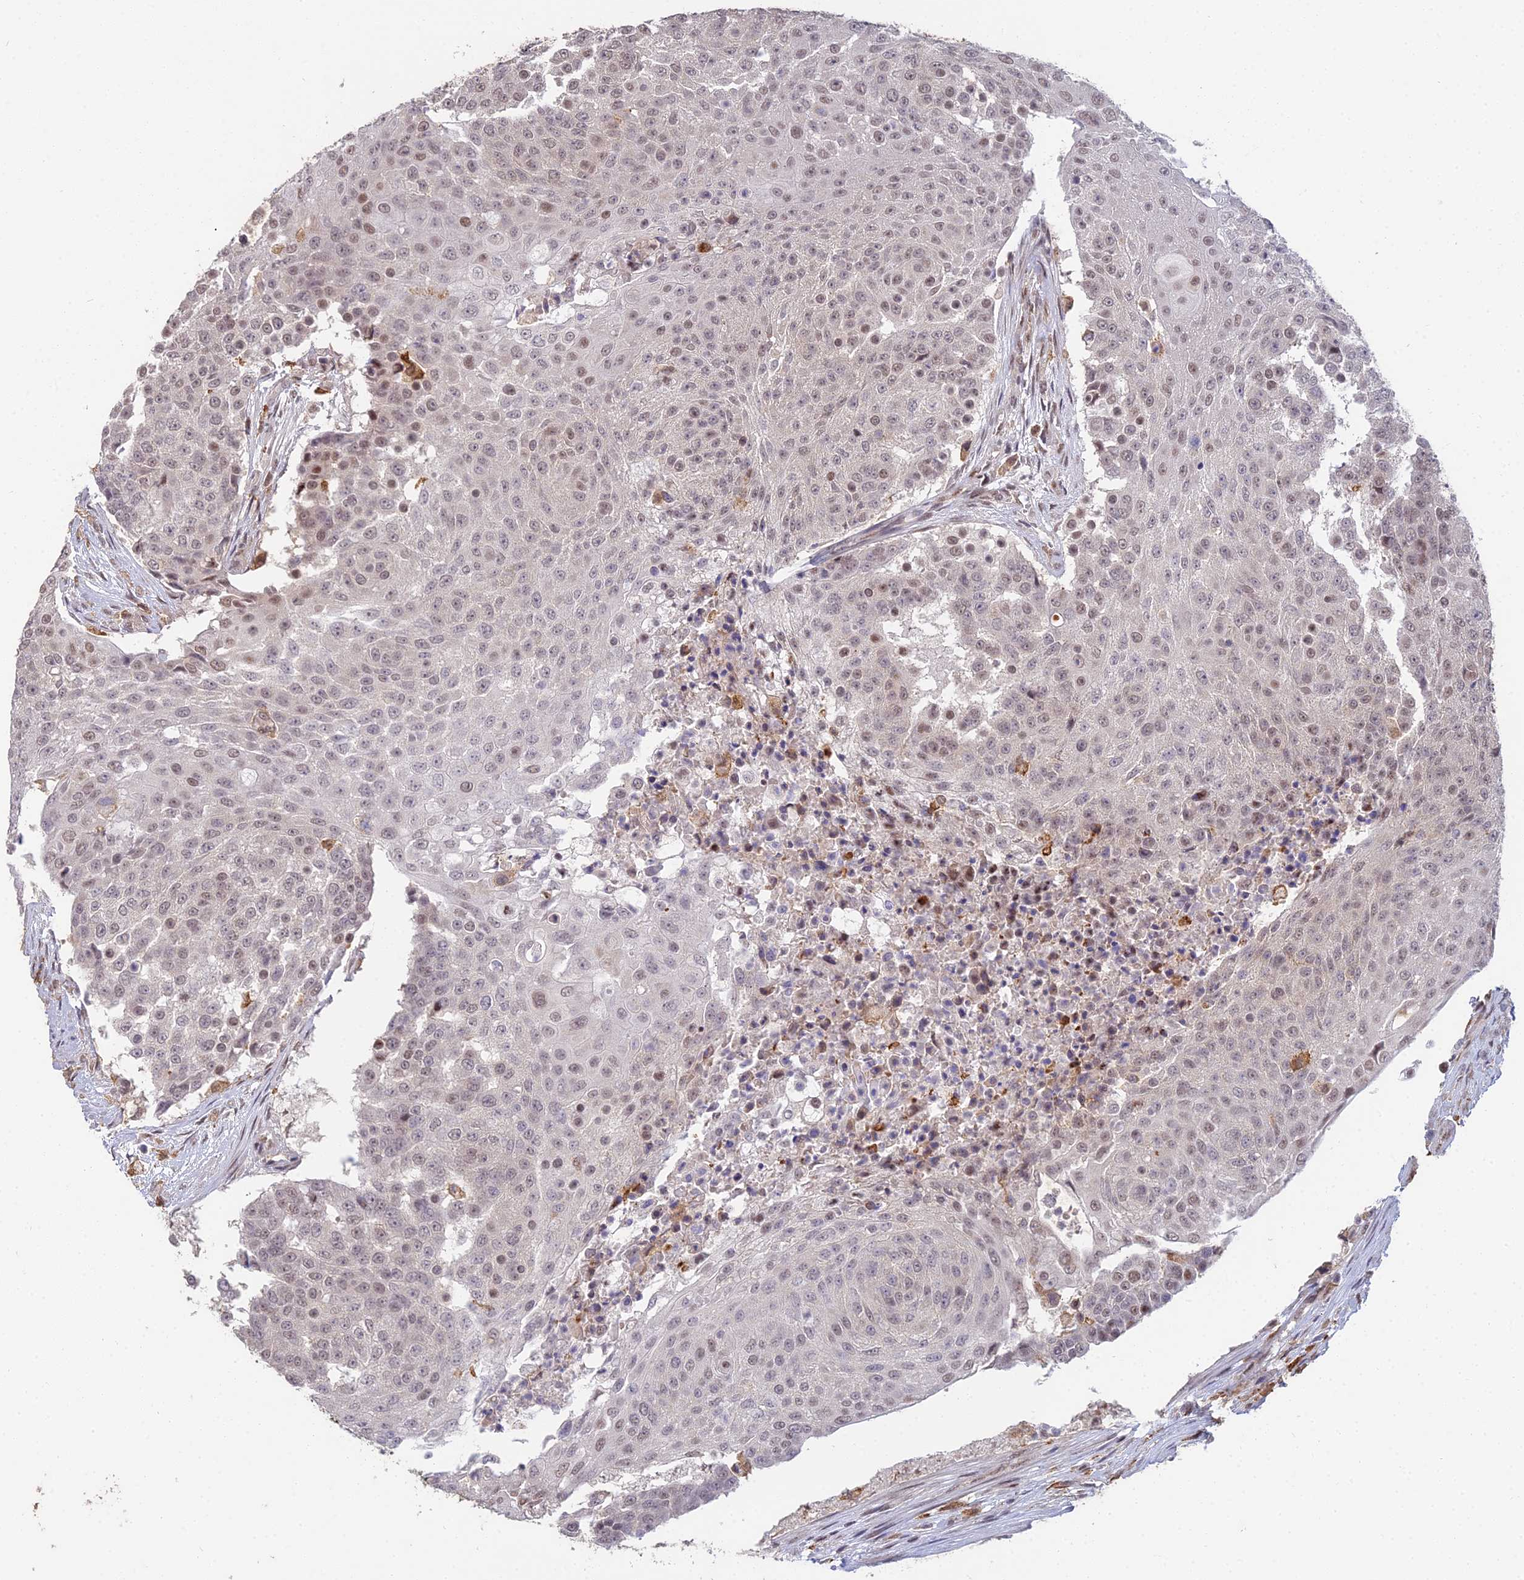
{"staining": {"intensity": "weak", "quantity": ">75%", "location": "nuclear"}, "tissue": "urothelial cancer", "cell_type": "Tumor cells", "image_type": "cancer", "snomed": [{"axis": "morphology", "description": "Urothelial carcinoma, High grade"}, {"axis": "topography", "description": "Urinary bladder"}], "caption": "Approximately >75% of tumor cells in human high-grade urothelial carcinoma show weak nuclear protein staining as visualized by brown immunohistochemical staining.", "gene": "ABHD17A", "patient": {"sex": "female", "age": 63}}